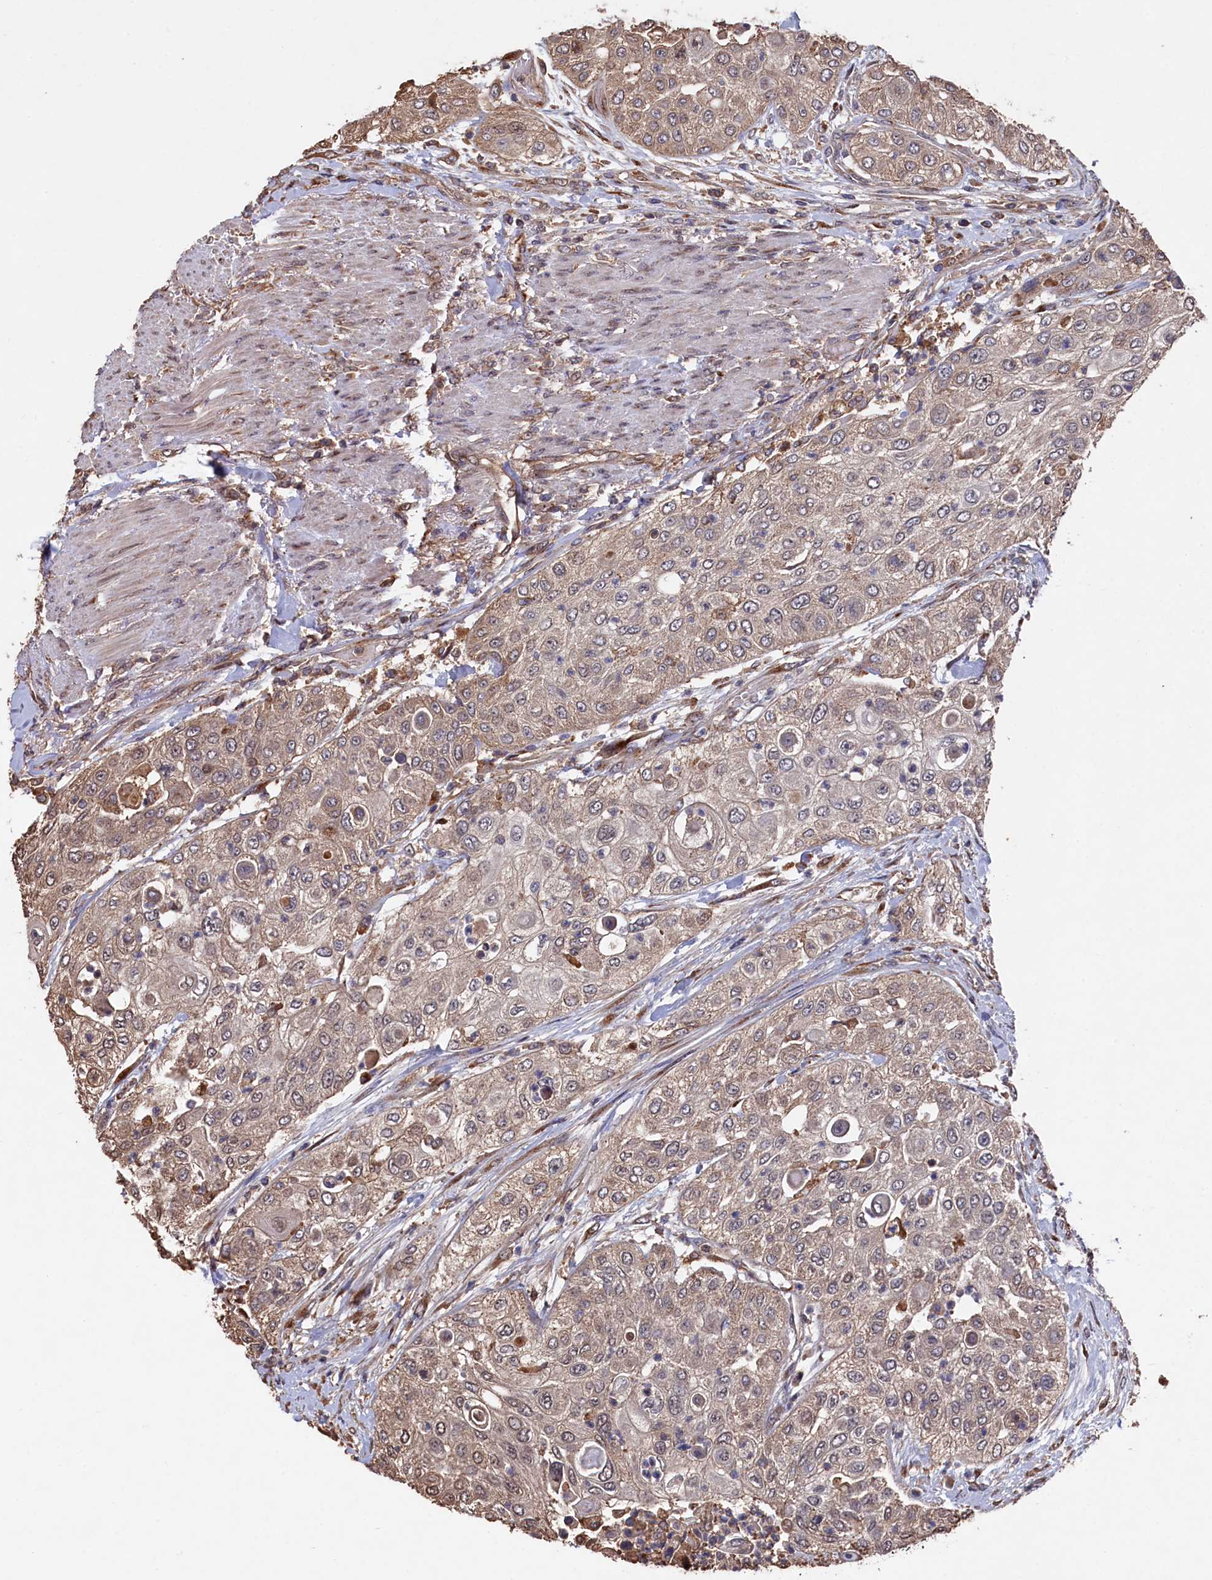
{"staining": {"intensity": "weak", "quantity": "25%-75%", "location": "cytoplasmic/membranous"}, "tissue": "urothelial cancer", "cell_type": "Tumor cells", "image_type": "cancer", "snomed": [{"axis": "morphology", "description": "Urothelial carcinoma, High grade"}, {"axis": "topography", "description": "Urinary bladder"}], "caption": "Immunohistochemical staining of high-grade urothelial carcinoma shows low levels of weak cytoplasmic/membranous protein expression in about 25%-75% of tumor cells. (brown staining indicates protein expression, while blue staining denotes nuclei).", "gene": "NAA60", "patient": {"sex": "female", "age": 79}}